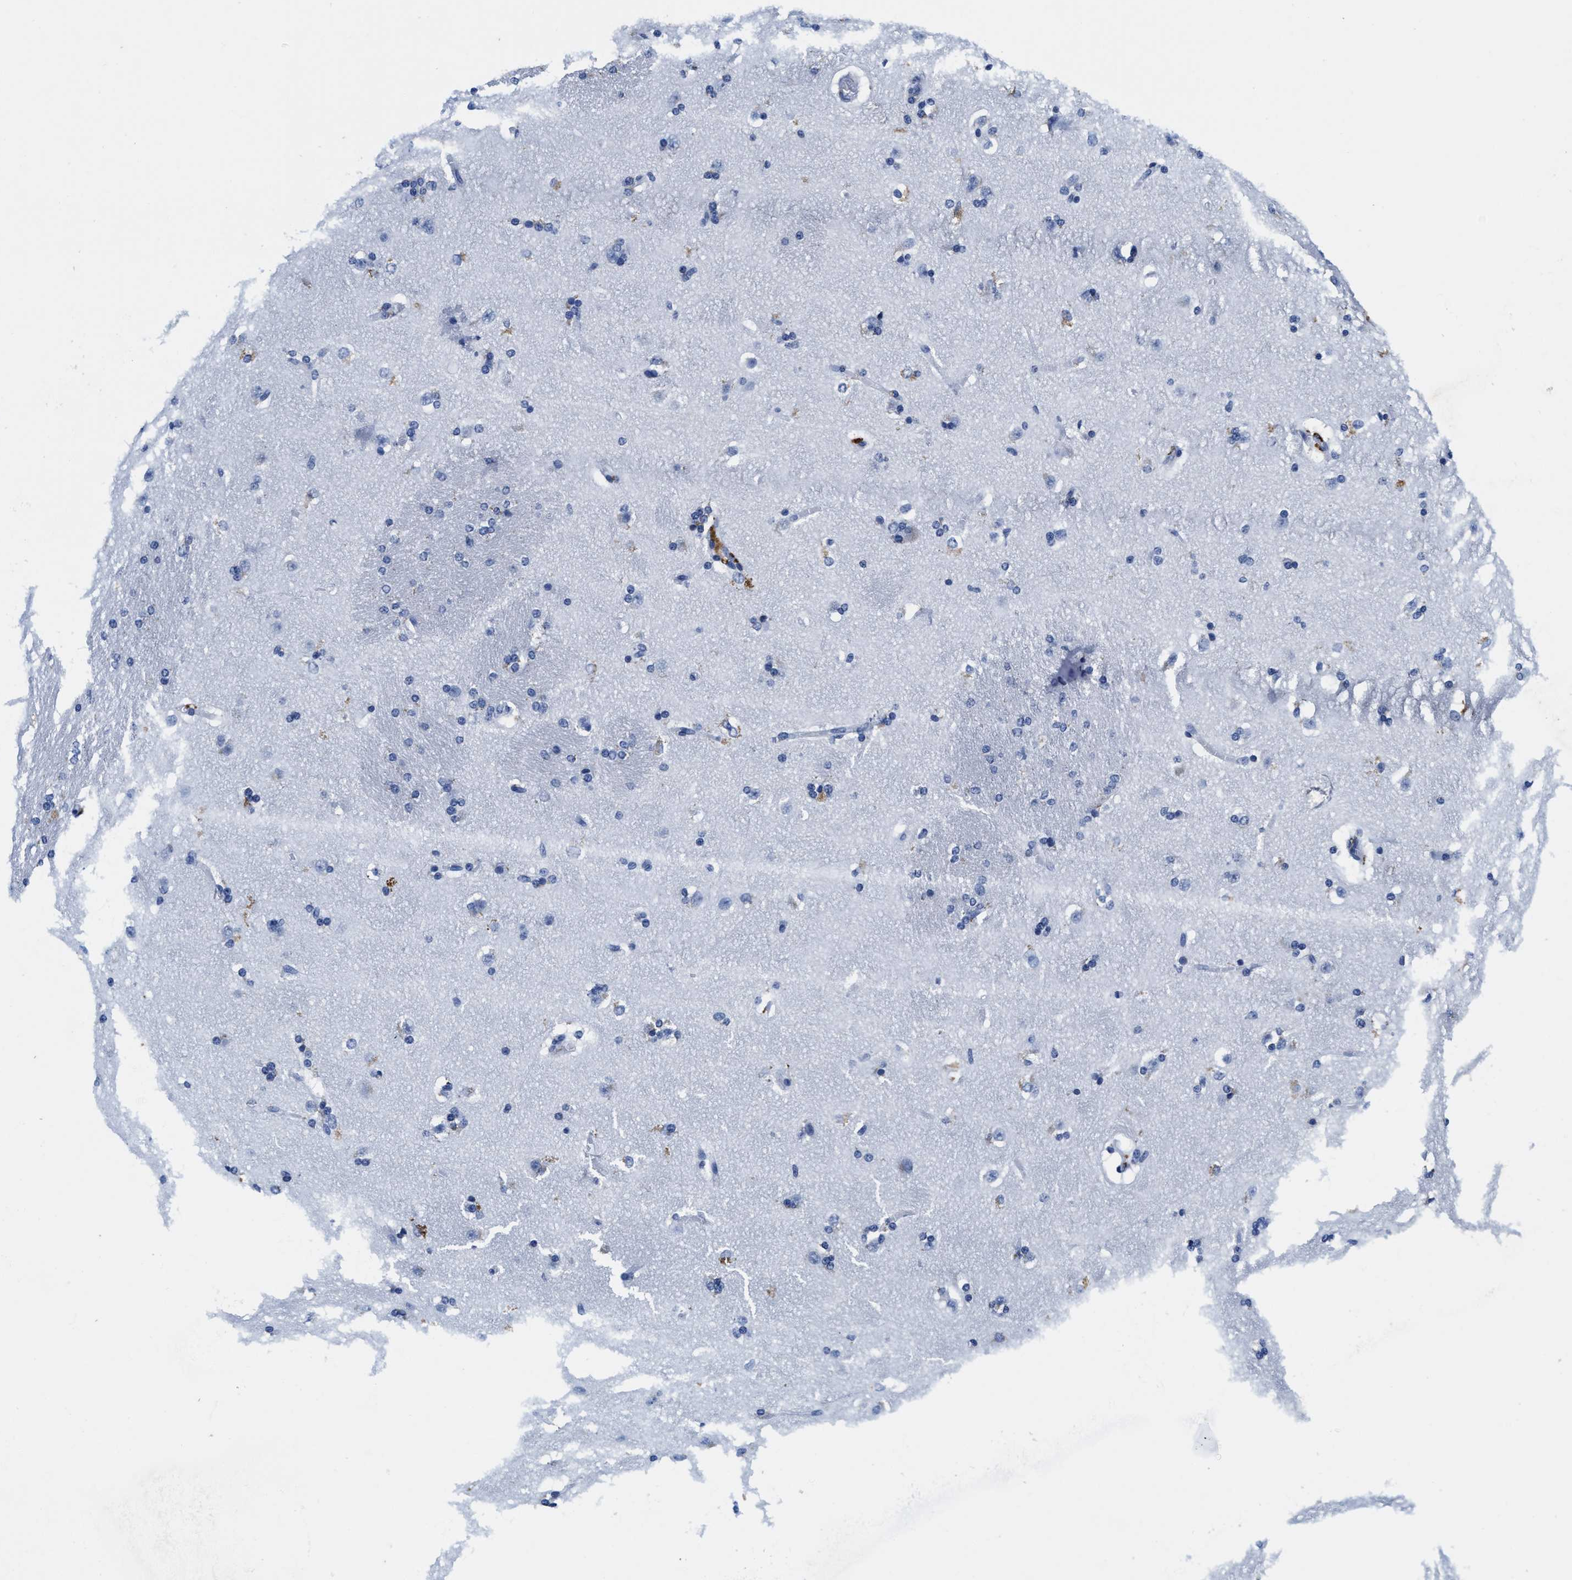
{"staining": {"intensity": "negative", "quantity": "none", "location": "none"}, "tissue": "caudate", "cell_type": "Glial cells", "image_type": "normal", "snomed": [{"axis": "morphology", "description": "Normal tissue, NOS"}, {"axis": "topography", "description": "Lateral ventricle wall"}], "caption": "IHC micrograph of unremarkable caudate: caudate stained with DAB (3,3'-diaminobenzidine) displays no significant protein staining in glial cells.", "gene": "TTC3", "patient": {"sex": "female", "age": 19}}